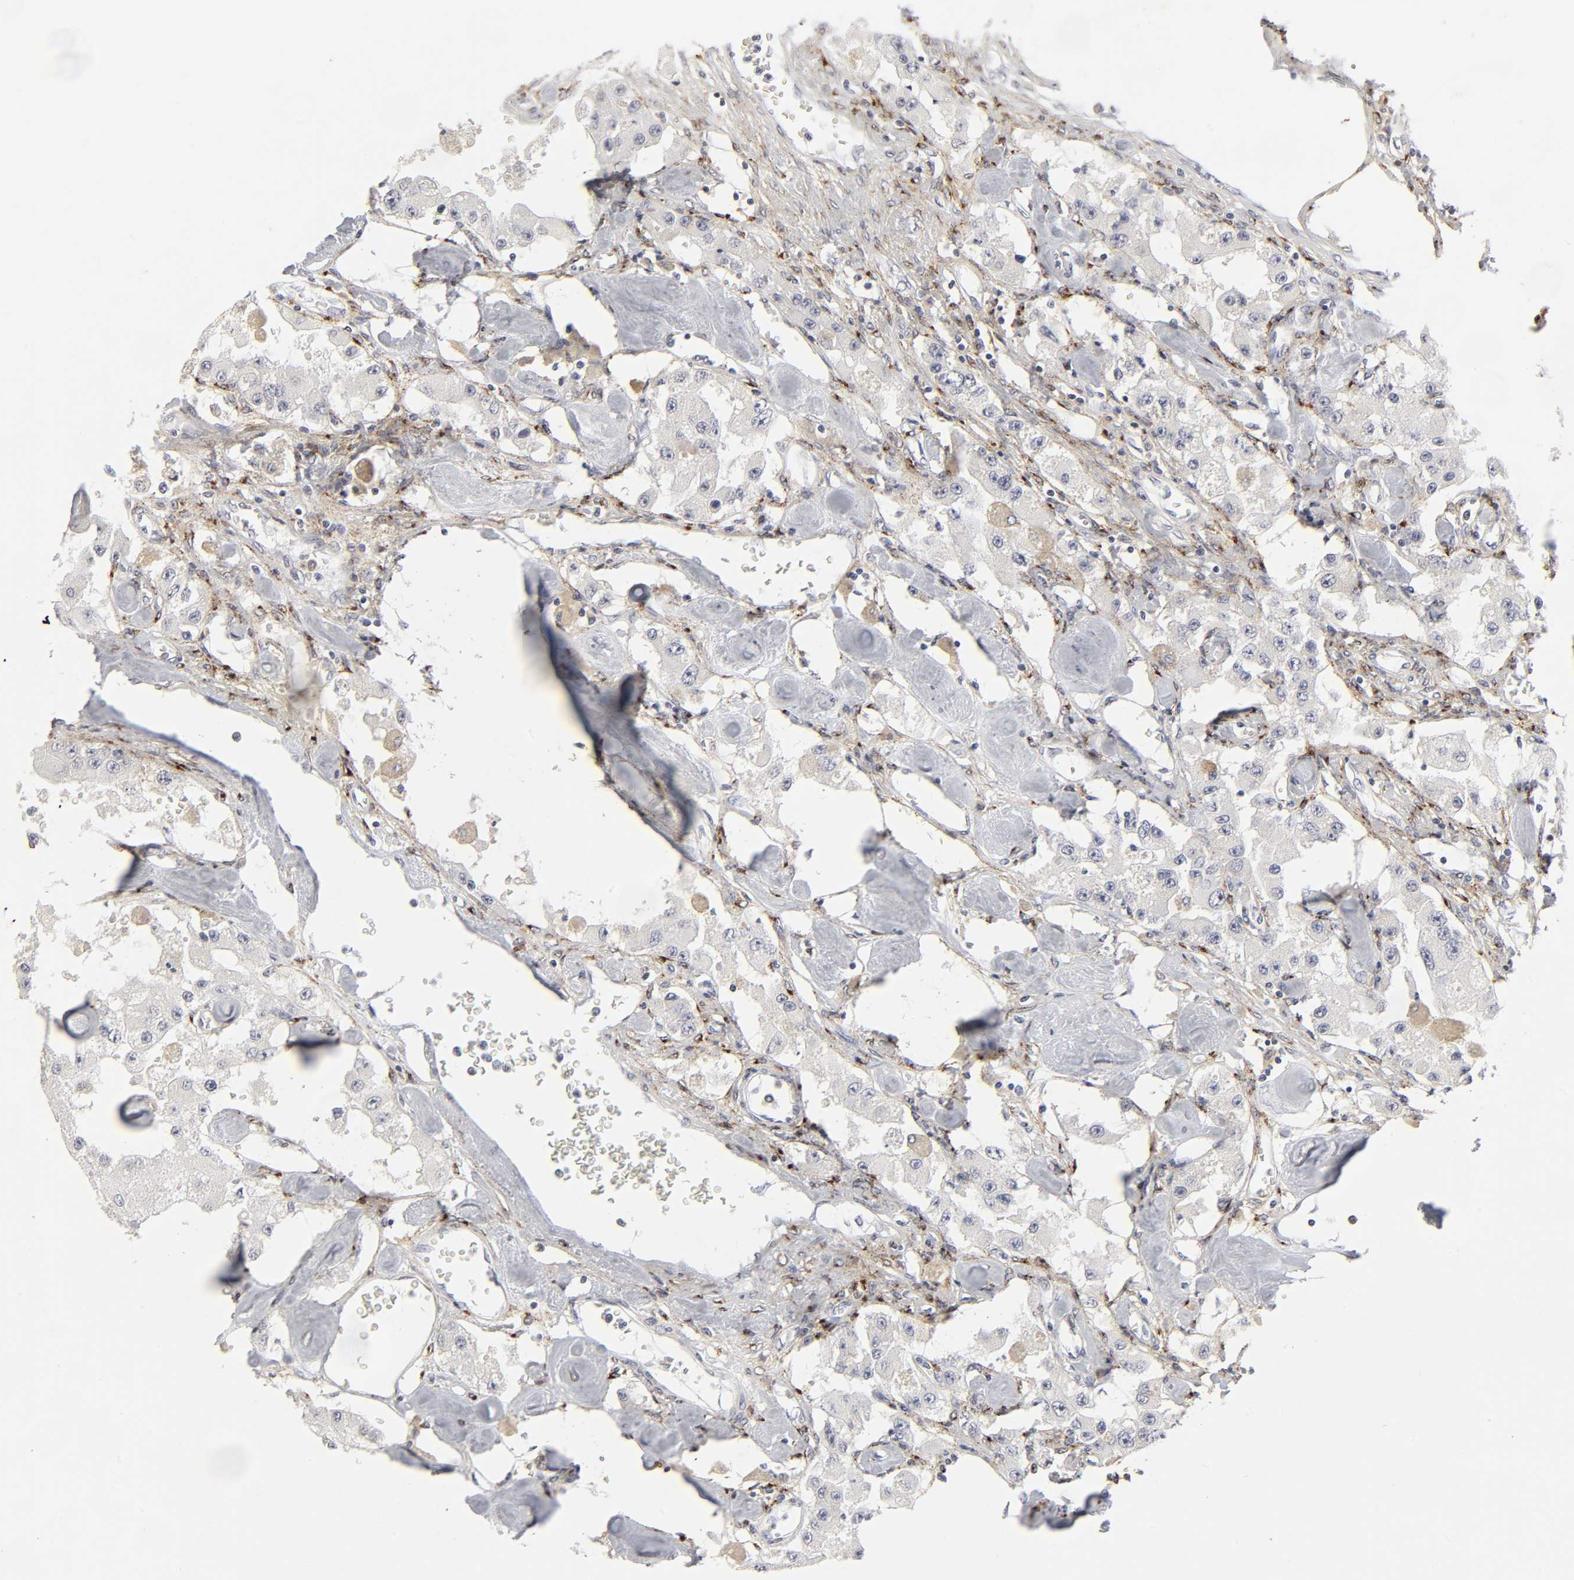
{"staining": {"intensity": "negative", "quantity": "none", "location": "none"}, "tissue": "carcinoid", "cell_type": "Tumor cells", "image_type": "cancer", "snomed": [{"axis": "morphology", "description": "Carcinoid, malignant, NOS"}, {"axis": "topography", "description": "Pancreas"}], "caption": "Human carcinoid stained for a protein using IHC demonstrates no staining in tumor cells.", "gene": "LRP1", "patient": {"sex": "male", "age": 41}}